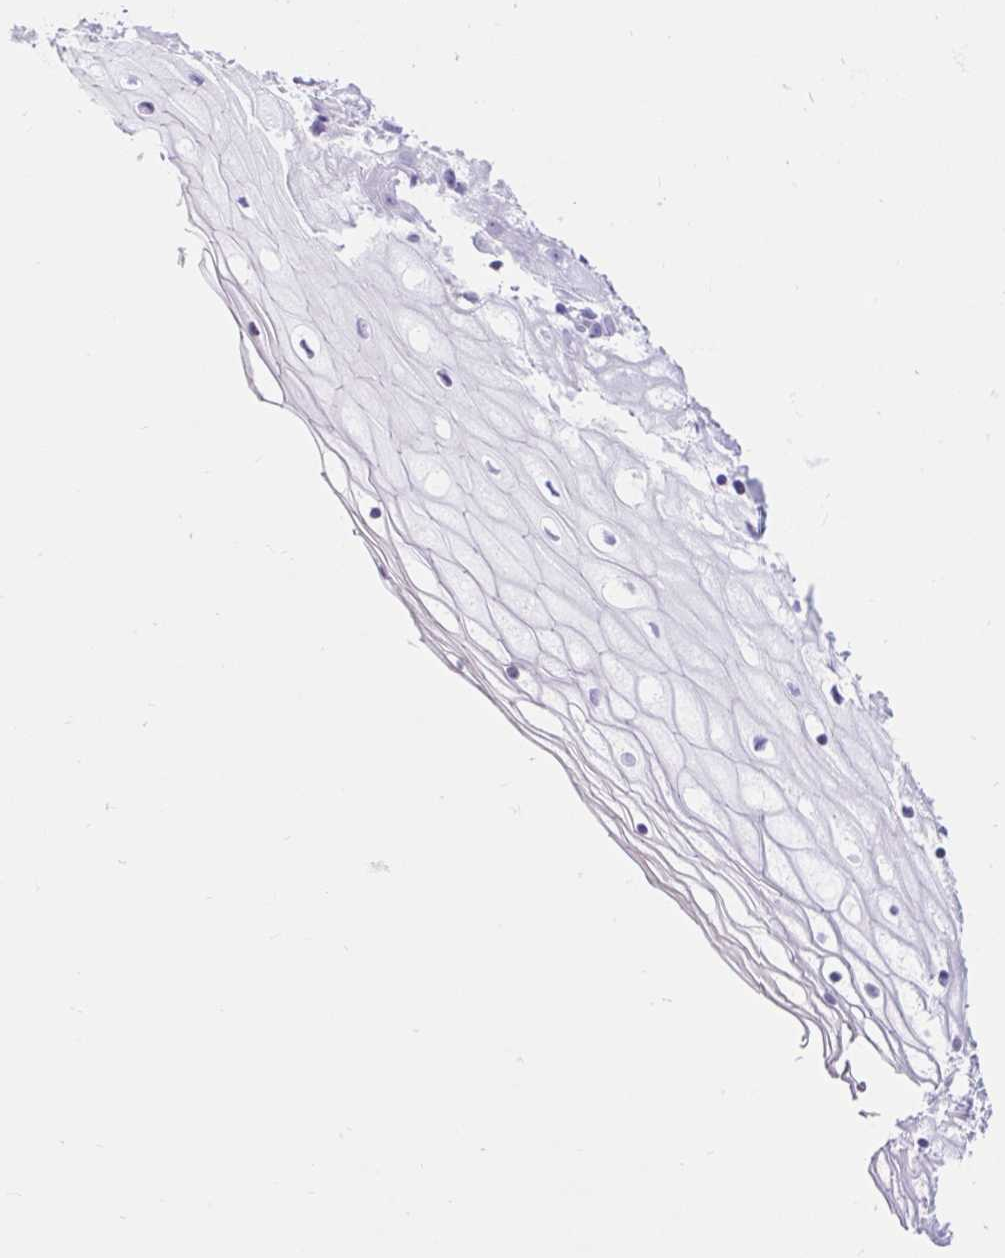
{"staining": {"intensity": "negative", "quantity": "none", "location": "none"}, "tissue": "cervix", "cell_type": "Glandular cells", "image_type": "normal", "snomed": [{"axis": "morphology", "description": "Normal tissue, NOS"}, {"axis": "topography", "description": "Cervix"}], "caption": "Image shows no protein positivity in glandular cells of benign cervix. Brightfield microscopy of IHC stained with DAB (brown) and hematoxylin (blue), captured at high magnification.", "gene": "BEST1", "patient": {"sex": "female", "age": 36}}